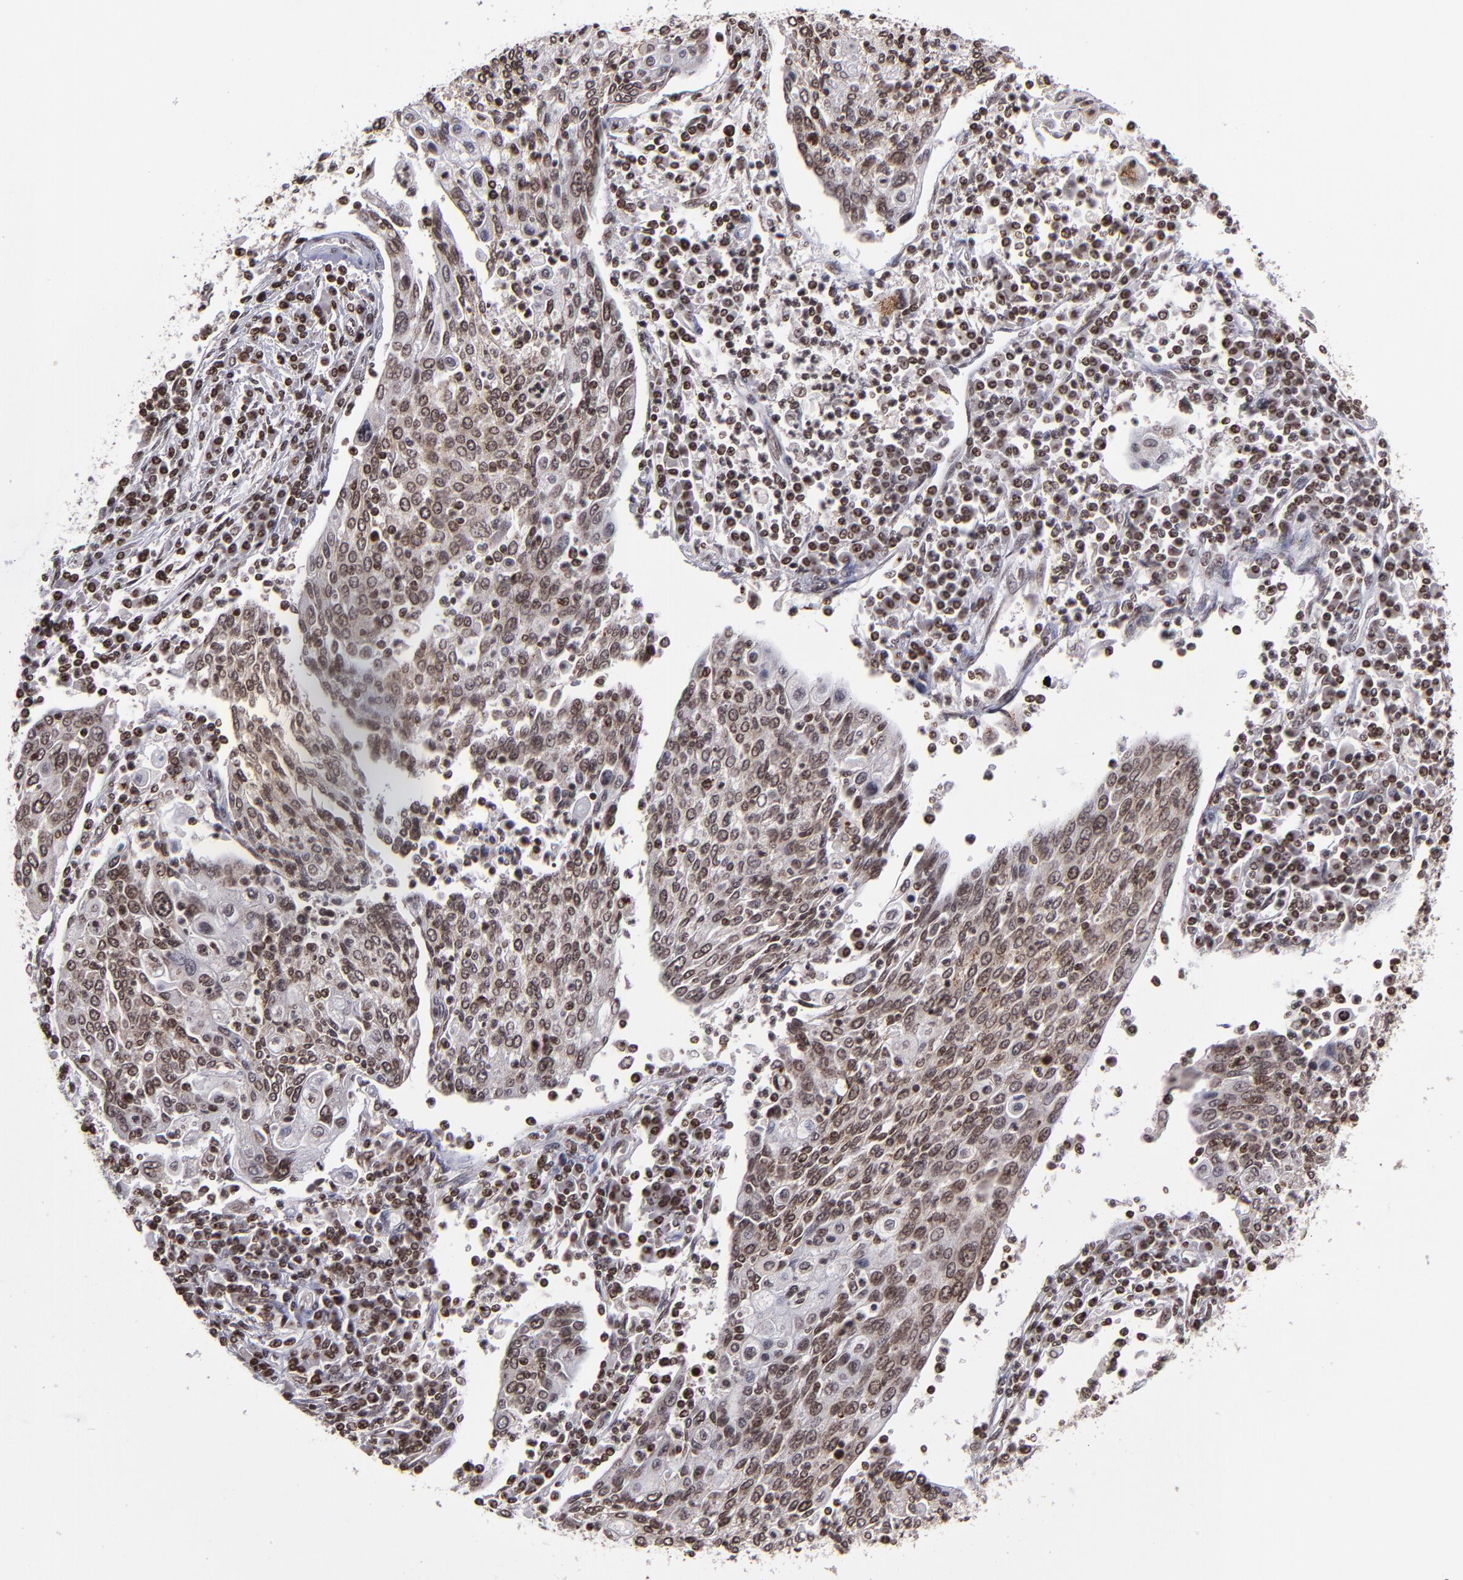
{"staining": {"intensity": "moderate", "quantity": ">75%", "location": "cytoplasmic/membranous,nuclear"}, "tissue": "cervical cancer", "cell_type": "Tumor cells", "image_type": "cancer", "snomed": [{"axis": "morphology", "description": "Squamous cell carcinoma, NOS"}, {"axis": "topography", "description": "Cervix"}], "caption": "Immunohistochemical staining of human cervical cancer demonstrates moderate cytoplasmic/membranous and nuclear protein positivity in approximately >75% of tumor cells.", "gene": "CSDC2", "patient": {"sex": "female", "age": 40}}